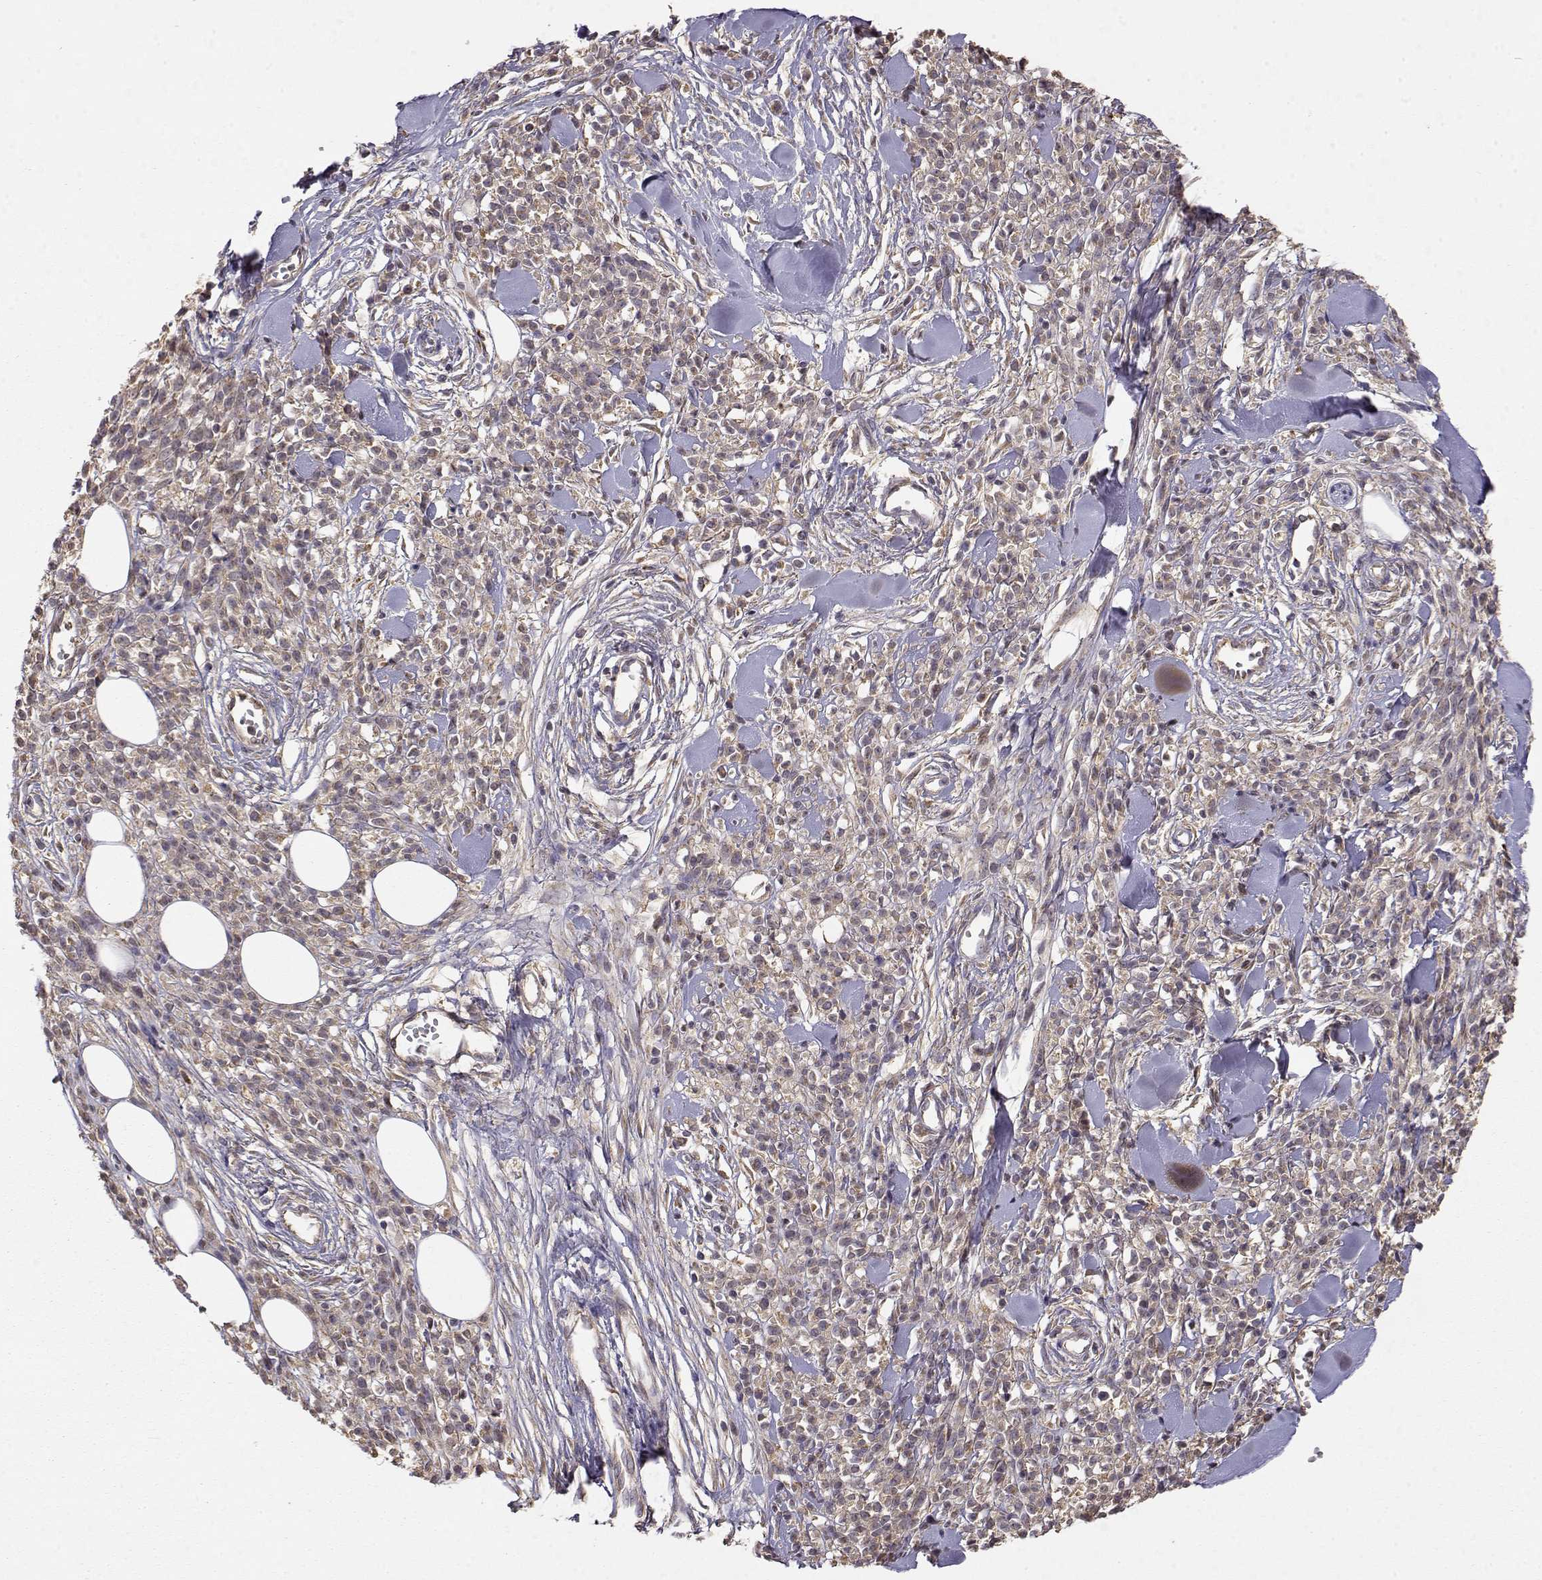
{"staining": {"intensity": "weak", "quantity": ">75%", "location": "cytoplasmic/membranous"}, "tissue": "melanoma", "cell_type": "Tumor cells", "image_type": "cancer", "snomed": [{"axis": "morphology", "description": "Malignant melanoma, NOS"}, {"axis": "topography", "description": "Skin"}, {"axis": "topography", "description": "Skin of trunk"}], "caption": "Human malignant melanoma stained for a protein (brown) exhibits weak cytoplasmic/membranous positive expression in approximately >75% of tumor cells.", "gene": "CRIM1", "patient": {"sex": "male", "age": 74}}